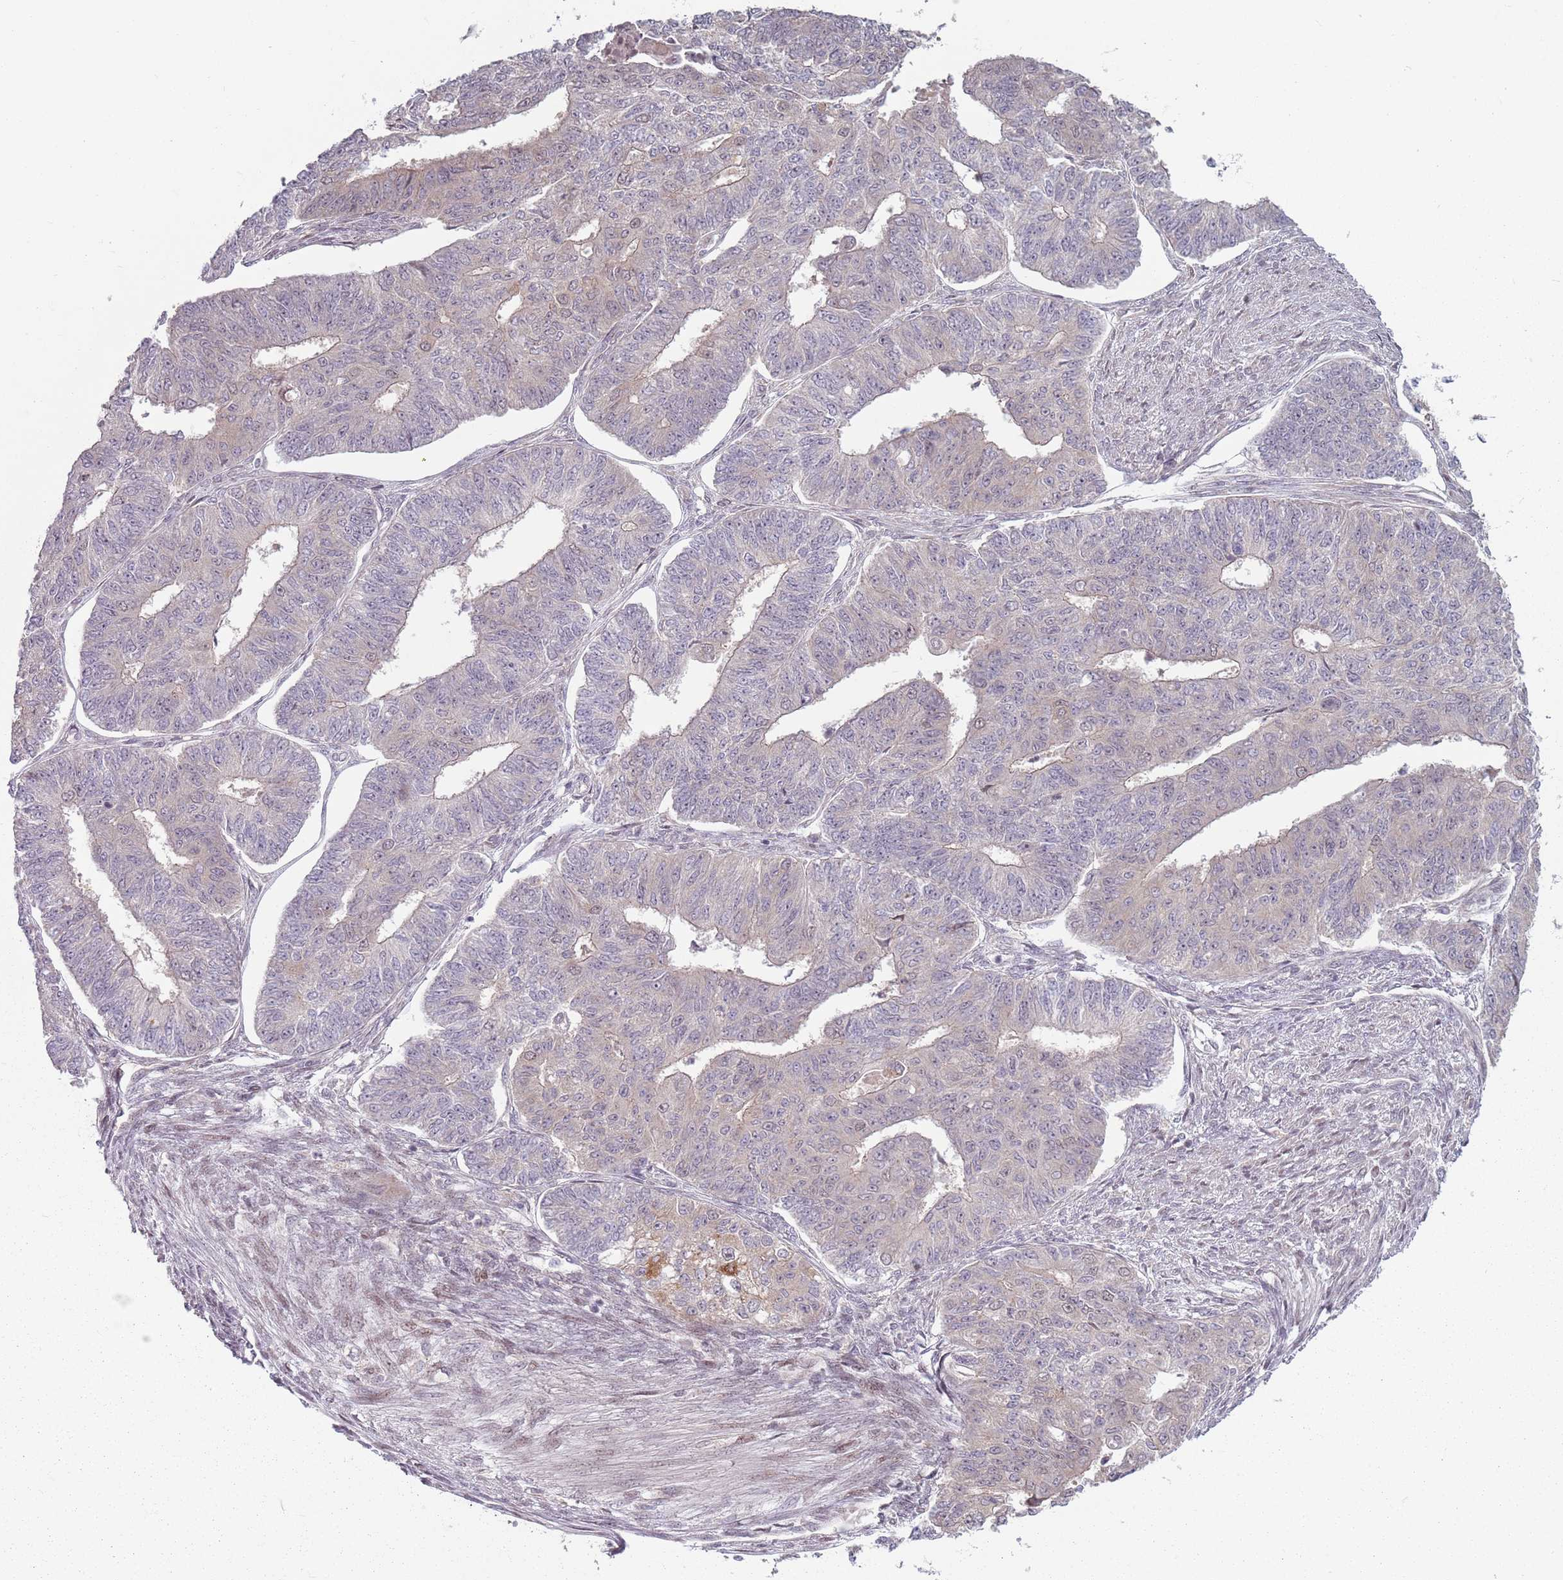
{"staining": {"intensity": "negative", "quantity": "none", "location": "none"}, "tissue": "endometrial cancer", "cell_type": "Tumor cells", "image_type": "cancer", "snomed": [{"axis": "morphology", "description": "Adenocarcinoma, NOS"}, {"axis": "topography", "description": "Endometrium"}], "caption": "Immunohistochemistry of human endometrial cancer (adenocarcinoma) demonstrates no staining in tumor cells. Nuclei are stained in blue.", "gene": "ADGRG1", "patient": {"sex": "female", "age": 32}}